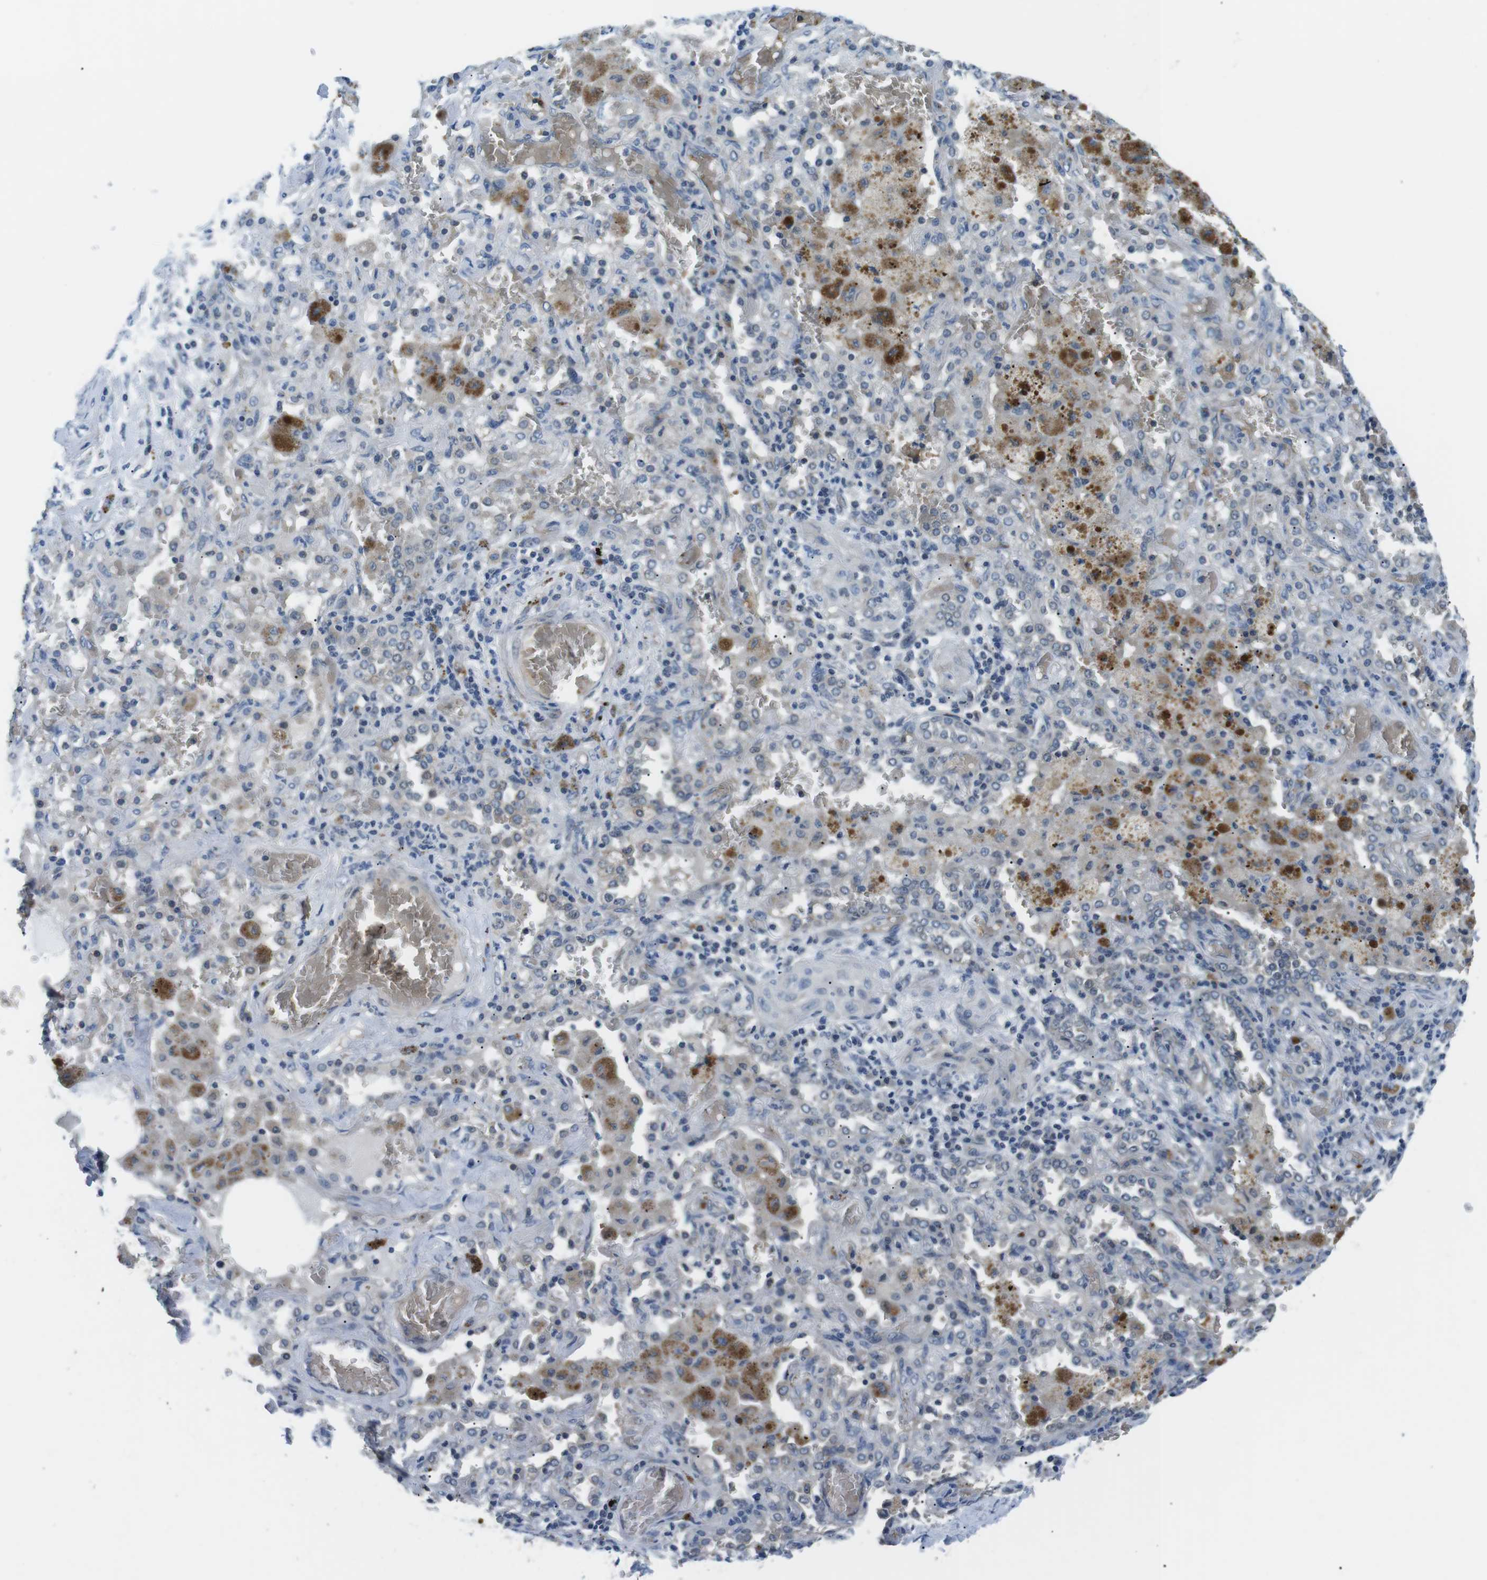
{"staining": {"intensity": "negative", "quantity": "none", "location": "none"}, "tissue": "lung cancer", "cell_type": "Tumor cells", "image_type": "cancer", "snomed": [{"axis": "morphology", "description": "Squamous cell carcinoma, NOS"}, {"axis": "topography", "description": "Lung"}], "caption": "High power microscopy photomicrograph of an immunohistochemistry photomicrograph of squamous cell carcinoma (lung), revealing no significant expression in tumor cells.", "gene": "WSCD1", "patient": {"sex": "female", "age": 47}}